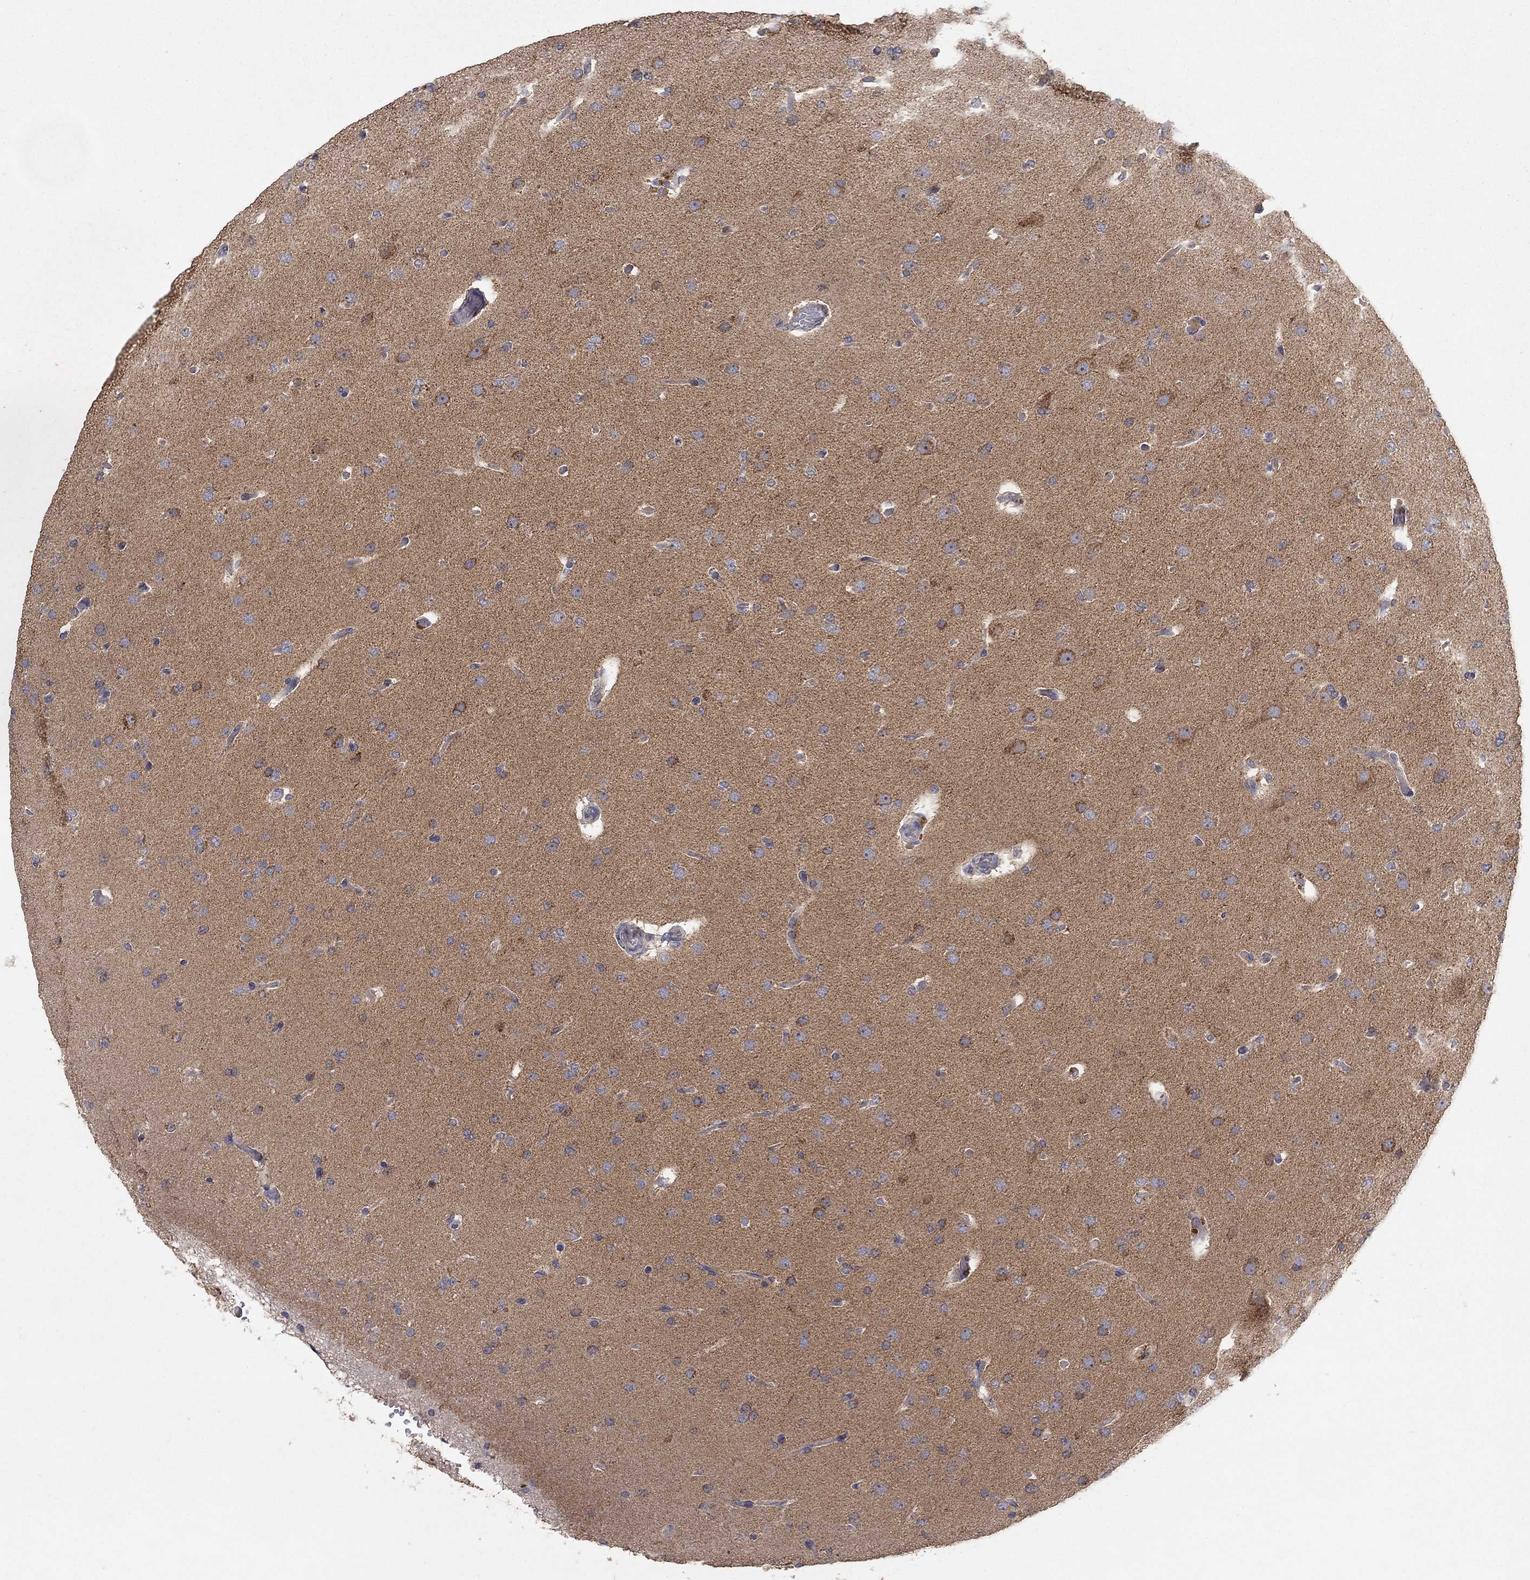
{"staining": {"intensity": "moderate", "quantity": ">75%", "location": "cytoplasmic/membranous"}, "tissue": "glioma", "cell_type": "Tumor cells", "image_type": "cancer", "snomed": [{"axis": "morphology", "description": "Glioma, malignant, Low grade"}, {"axis": "topography", "description": "Brain"}], "caption": "The micrograph shows staining of glioma, revealing moderate cytoplasmic/membranous protein positivity (brown color) within tumor cells. (brown staining indicates protein expression, while blue staining denotes nuclei).", "gene": "GPSM1", "patient": {"sex": "male", "age": 41}}